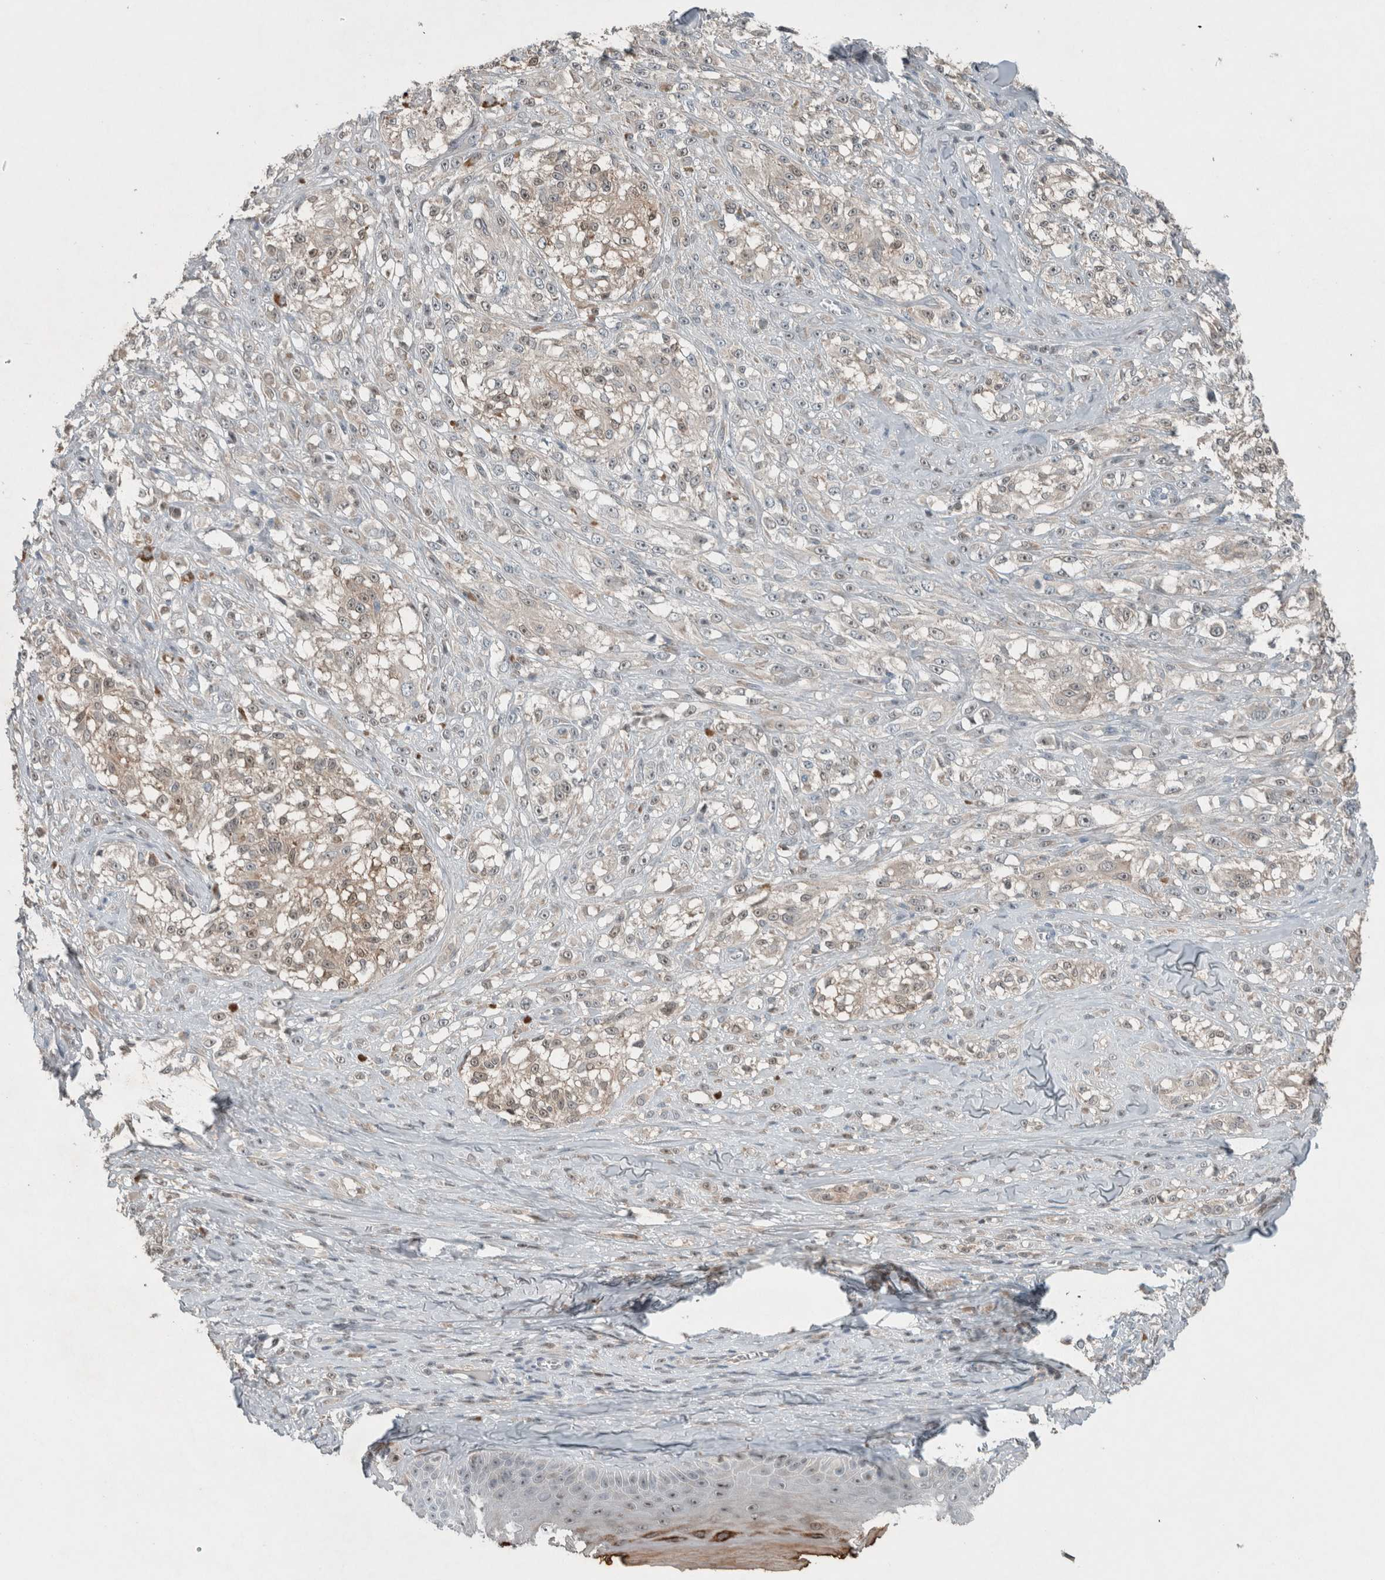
{"staining": {"intensity": "weak", "quantity": ">75%", "location": "cytoplasmic/membranous"}, "tissue": "melanoma", "cell_type": "Tumor cells", "image_type": "cancer", "snomed": [{"axis": "morphology", "description": "Malignant melanoma, NOS"}, {"axis": "topography", "description": "Skin of head"}], "caption": "Melanoma stained for a protein demonstrates weak cytoplasmic/membranous positivity in tumor cells. (DAB (3,3'-diaminobenzidine) = brown stain, brightfield microscopy at high magnification).", "gene": "RALGDS", "patient": {"sex": "male", "age": 83}}